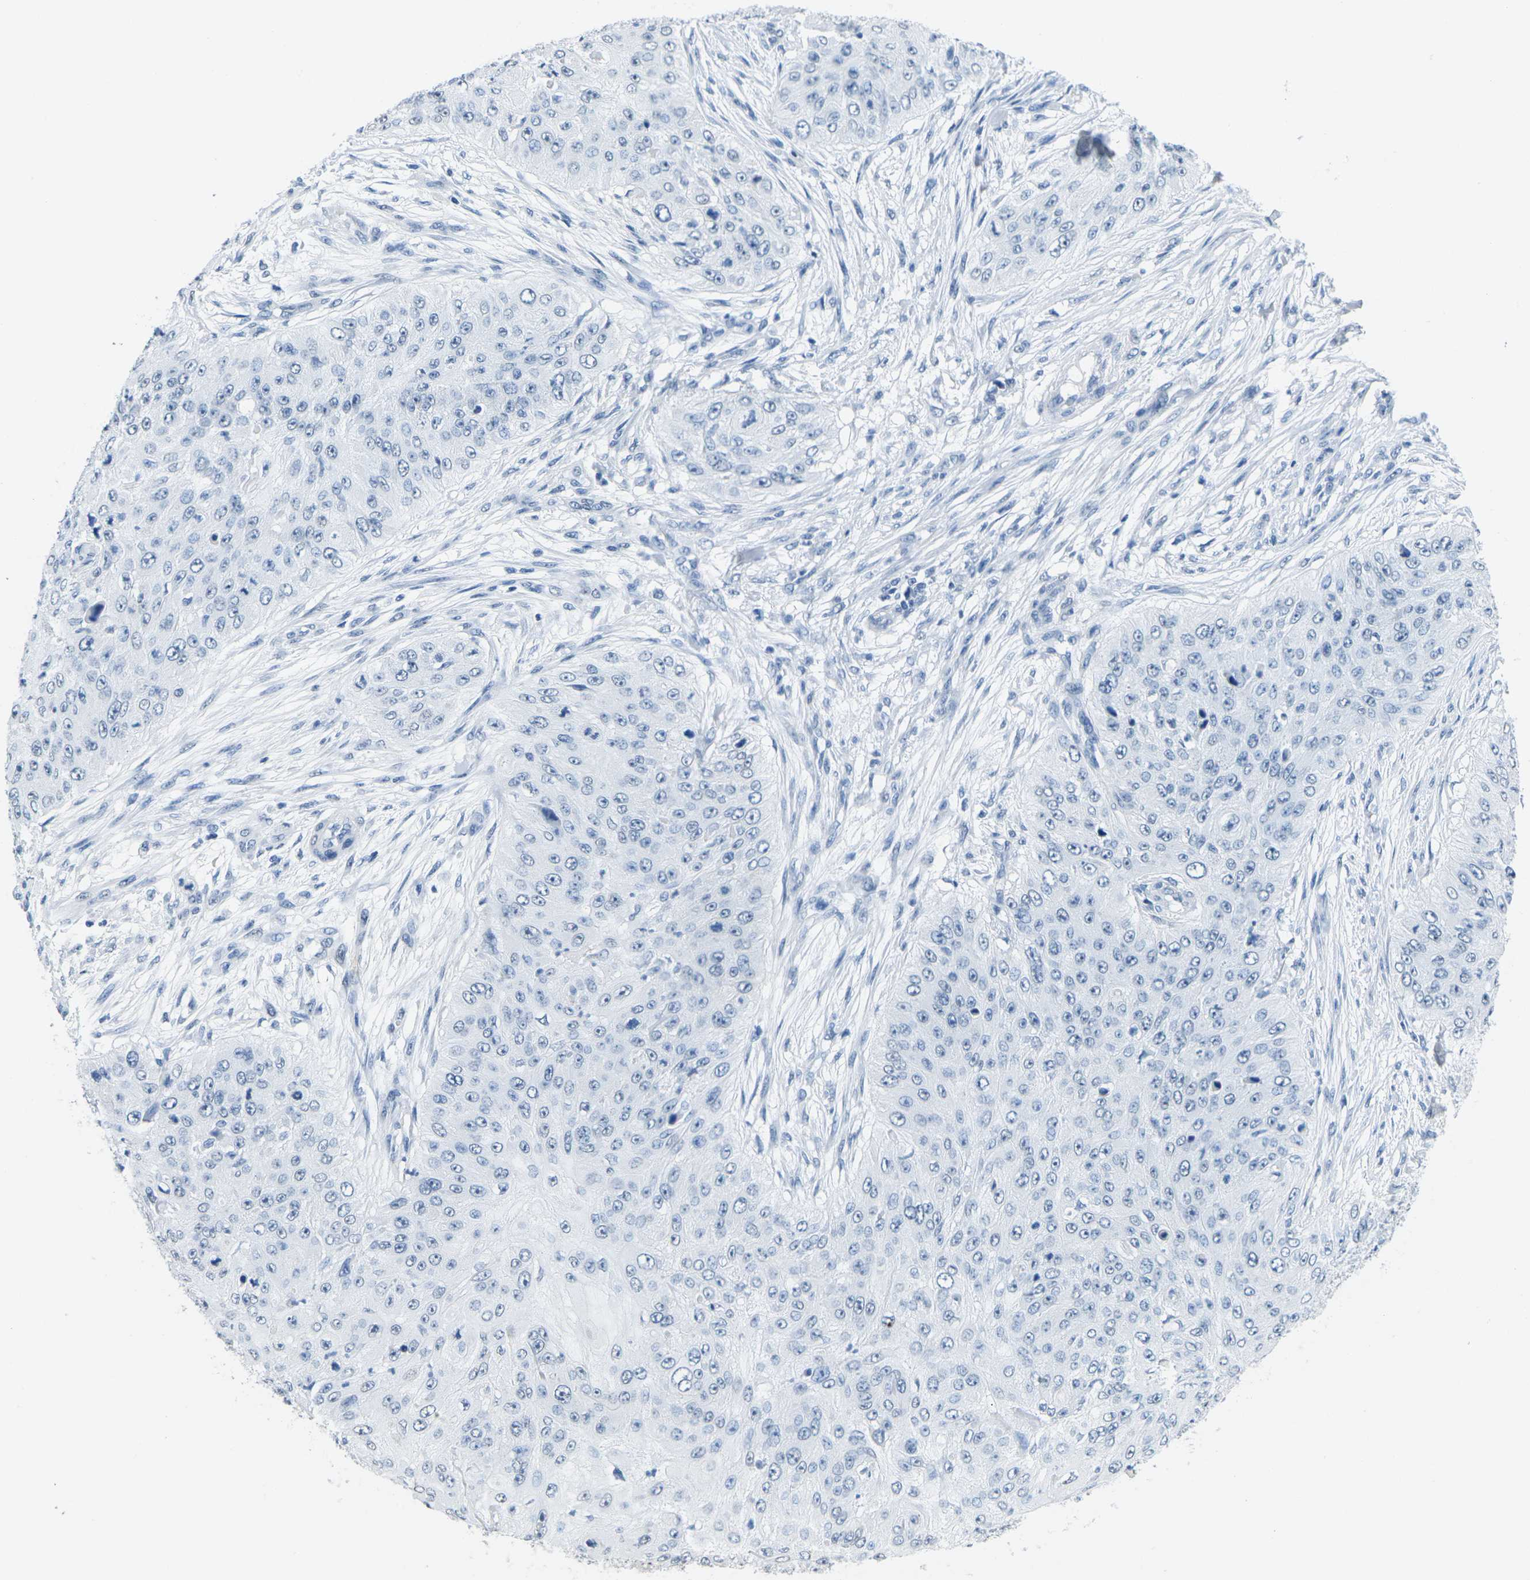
{"staining": {"intensity": "negative", "quantity": "none", "location": "none"}, "tissue": "skin cancer", "cell_type": "Tumor cells", "image_type": "cancer", "snomed": [{"axis": "morphology", "description": "Squamous cell carcinoma, NOS"}, {"axis": "topography", "description": "Skin"}], "caption": "Immunohistochemistry histopathology image of human skin cancer stained for a protein (brown), which exhibits no expression in tumor cells.", "gene": "CTAG1A", "patient": {"sex": "female", "age": 80}}